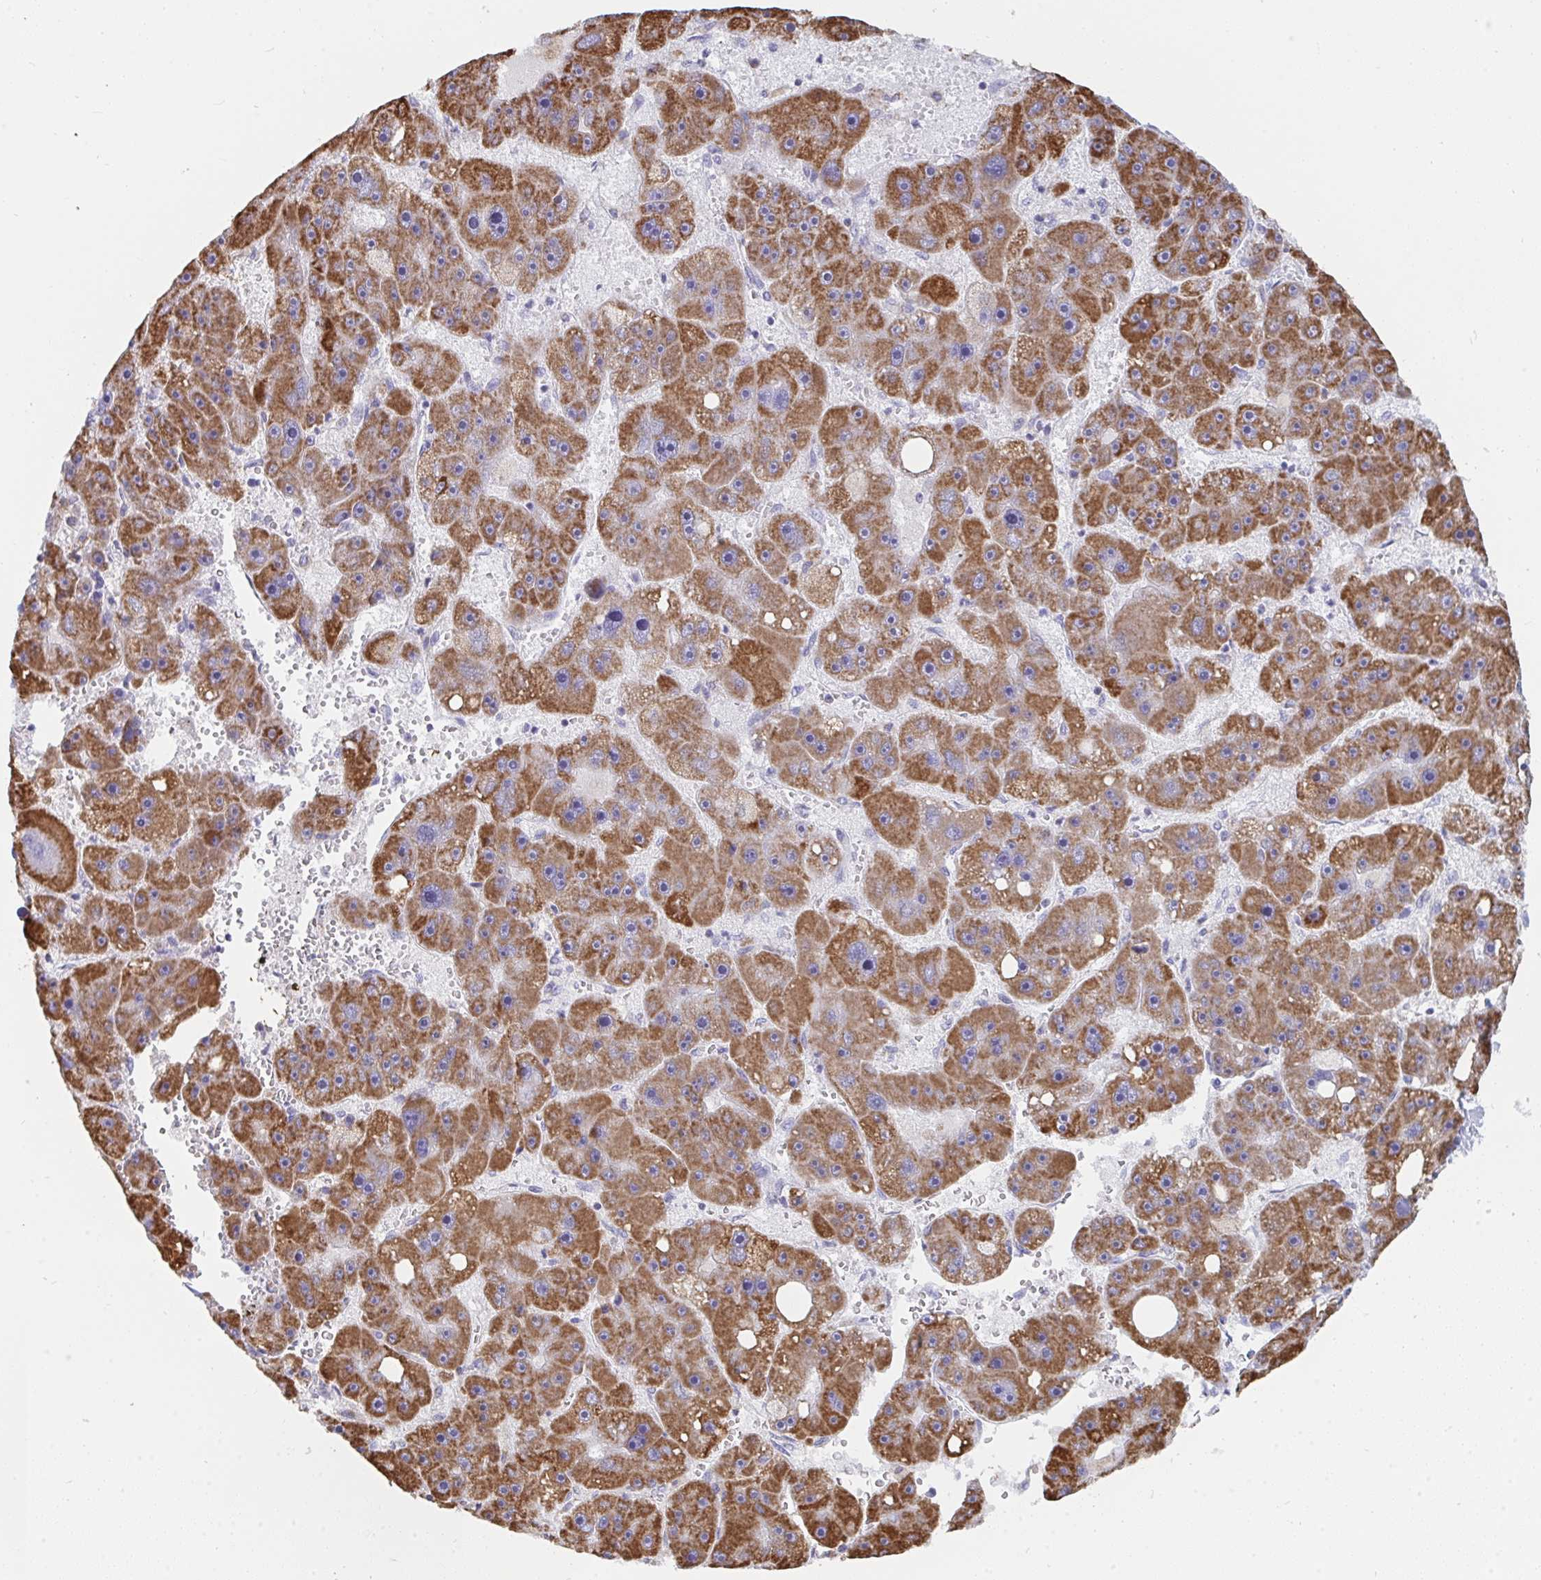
{"staining": {"intensity": "strong", "quantity": ">75%", "location": "cytoplasmic/membranous"}, "tissue": "liver cancer", "cell_type": "Tumor cells", "image_type": "cancer", "snomed": [{"axis": "morphology", "description": "Carcinoma, Hepatocellular, NOS"}, {"axis": "topography", "description": "Liver"}], "caption": "Liver cancer stained with a brown dye shows strong cytoplasmic/membranous positive expression in approximately >75% of tumor cells.", "gene": "AIFM1", "patient": {"sex": "female", "age": 61}}